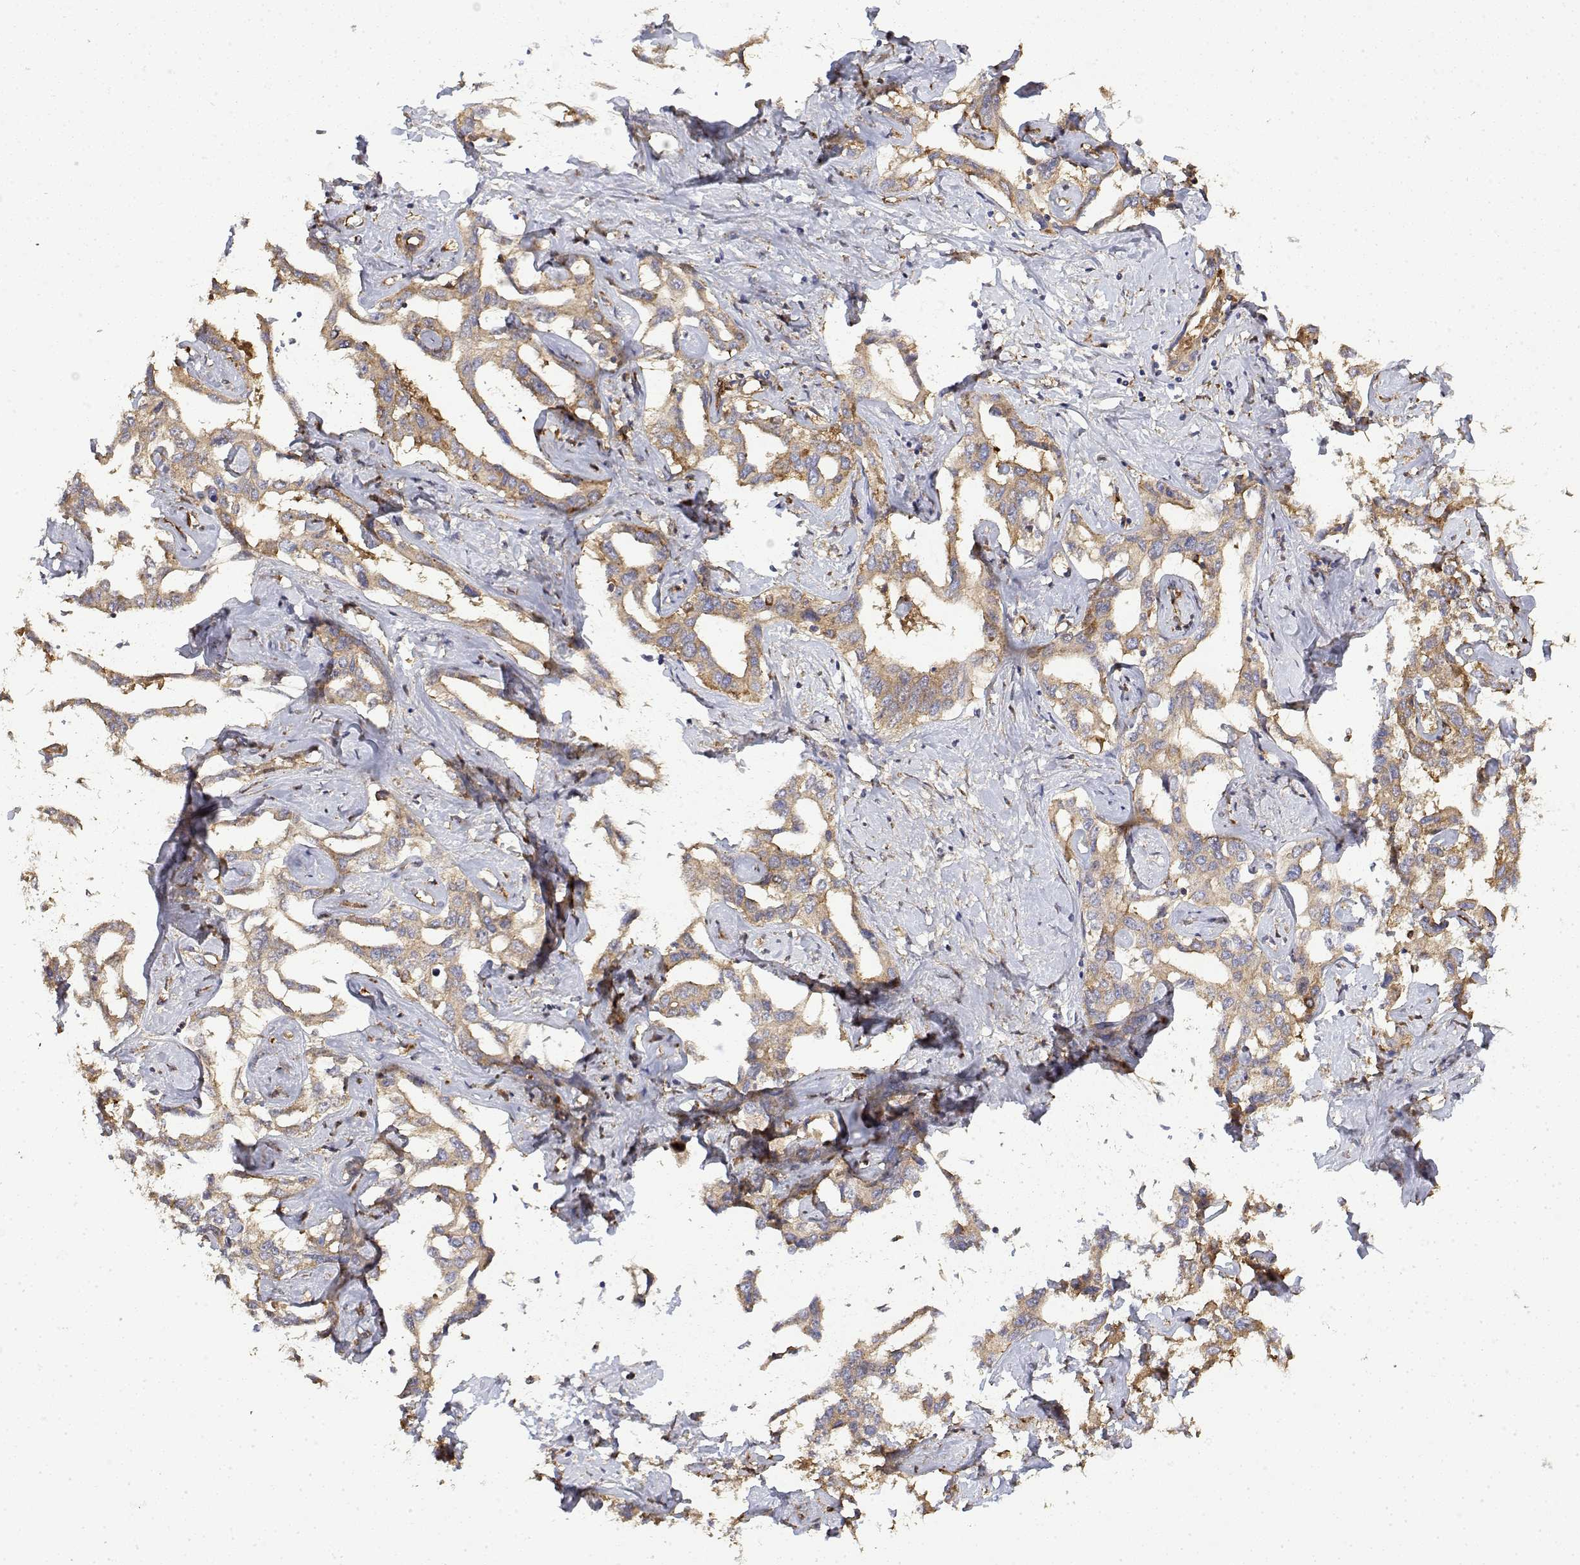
{"staining": {"intensity": "weak", "quantity": ">75%", "location": "cytoplasmic/membranous"}, "tissue": "liver cancer", "cell_type": "Tumor cells", "image_type": "cancer", "snomed": [{"axis": "morphology", "description": "Cholangiocarcinoma"}, {"axis": "topography", "description": "Liver"}], "caption": "DAB immunohistochemical staining of human liver cholangiocarcinoma displays weak cytoplasmic/membranous protein staining in approximately >75% of tumor cells. (DAB IHC, brown staining for protein, blue staining for nuclei).", "gene": "PACSIN2", "patient": {"sex": "male", "age": 59}}